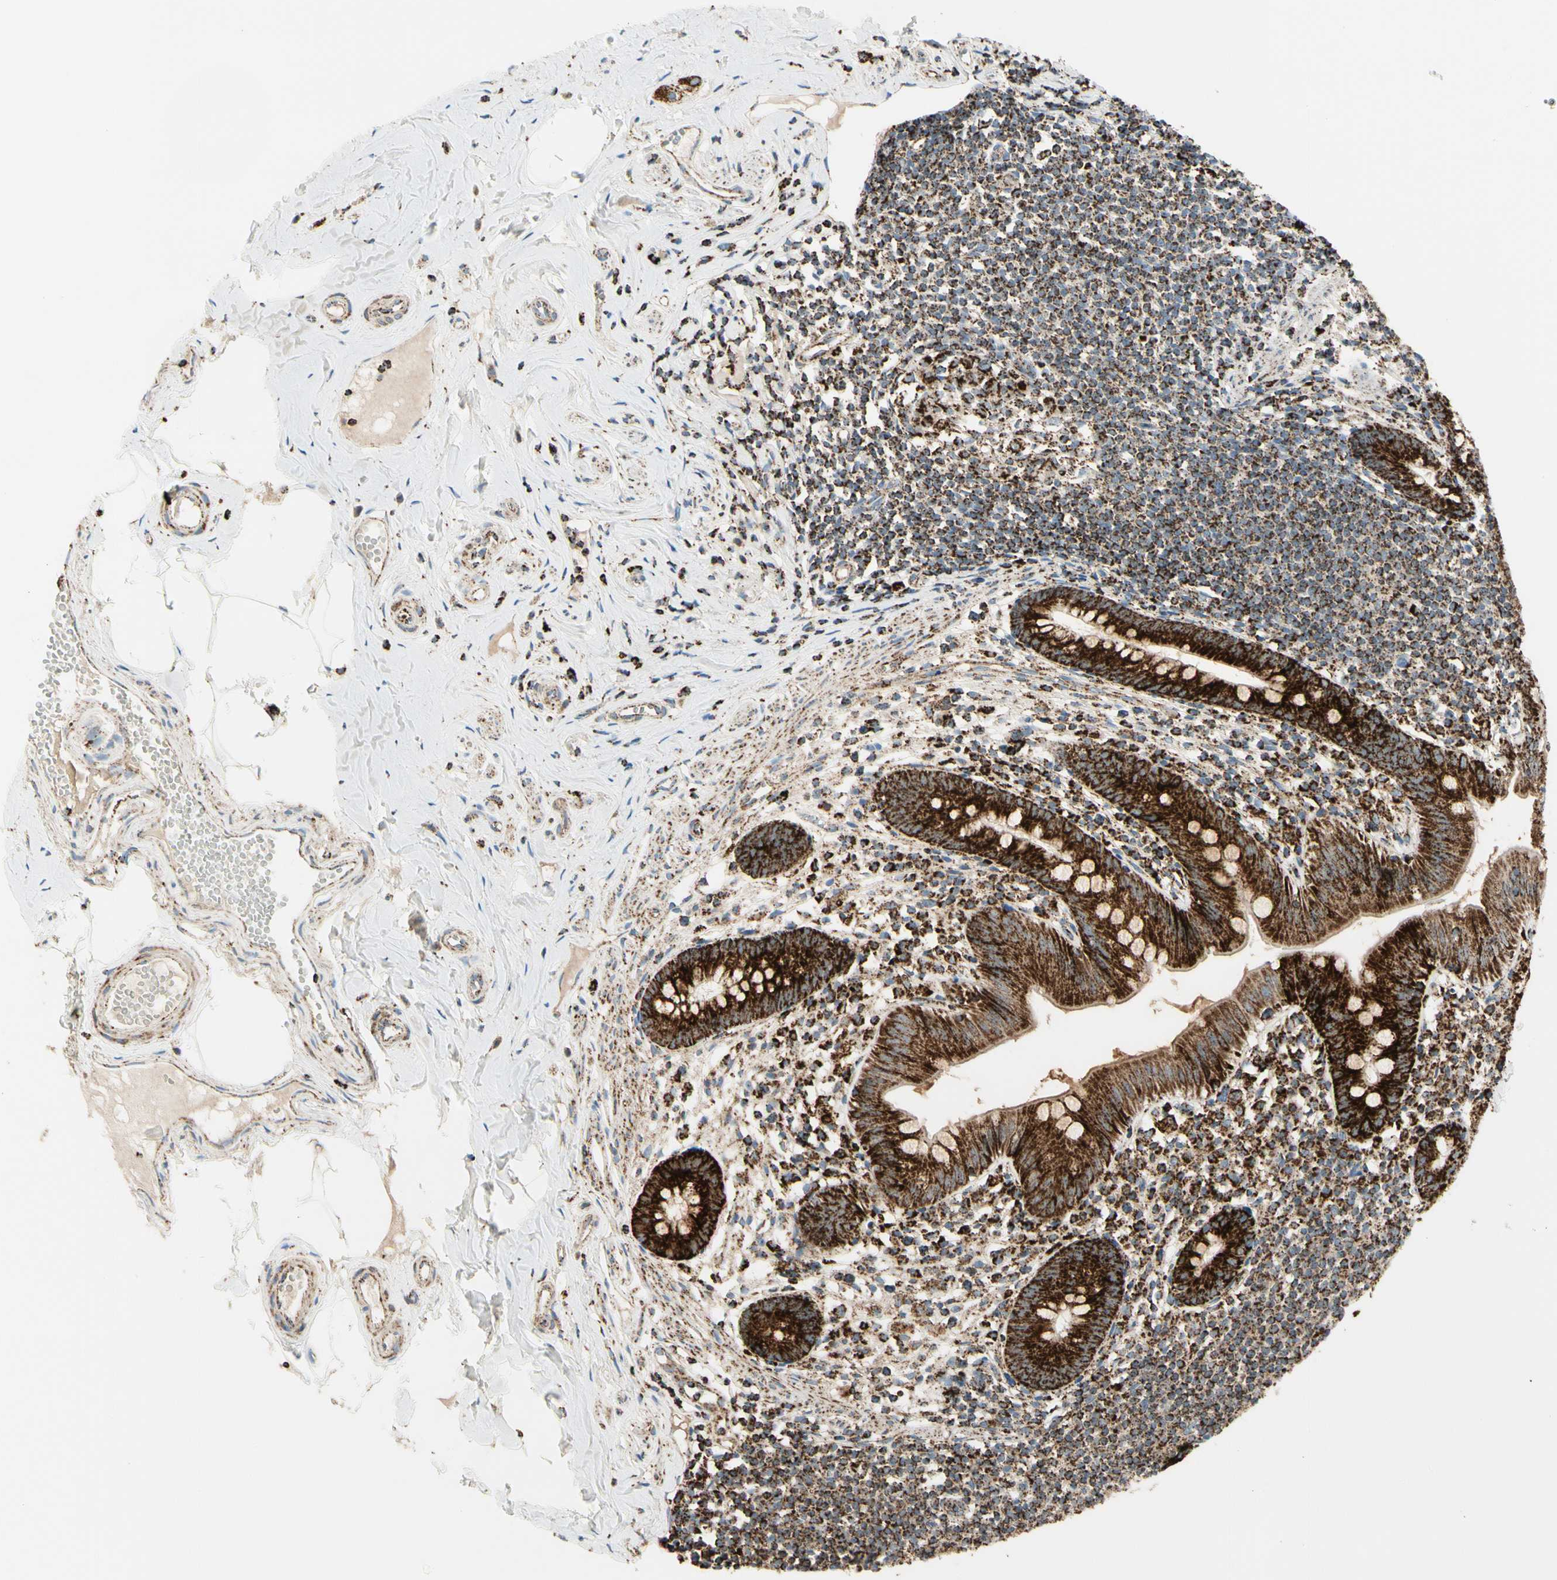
{"staining": {"intensity": "strong", "quantity": ">75%", "location": "cytoplasmic/membranous"}, "tissue": "appendix", "cell_type": "Glandular cells", "image_type": "normal", "snomed": [{"axis": "morphology", "description": "Normal tissue, NOS"}, {"axis": "topography", "description": "Appendix"}], "caption": "The photomicrograph shows staining of benign appendix, revealing strong cytoplasmic/membranous protein expression (brown color) within glandular cells. Using DAB (3,3'-diaminobenzidine) (brown) and hematoxylin (blue) stains, captured at high magnification using brightfield microscopy.", "gene": "ME2", "patient": {"sex": "male", "age": 52}}